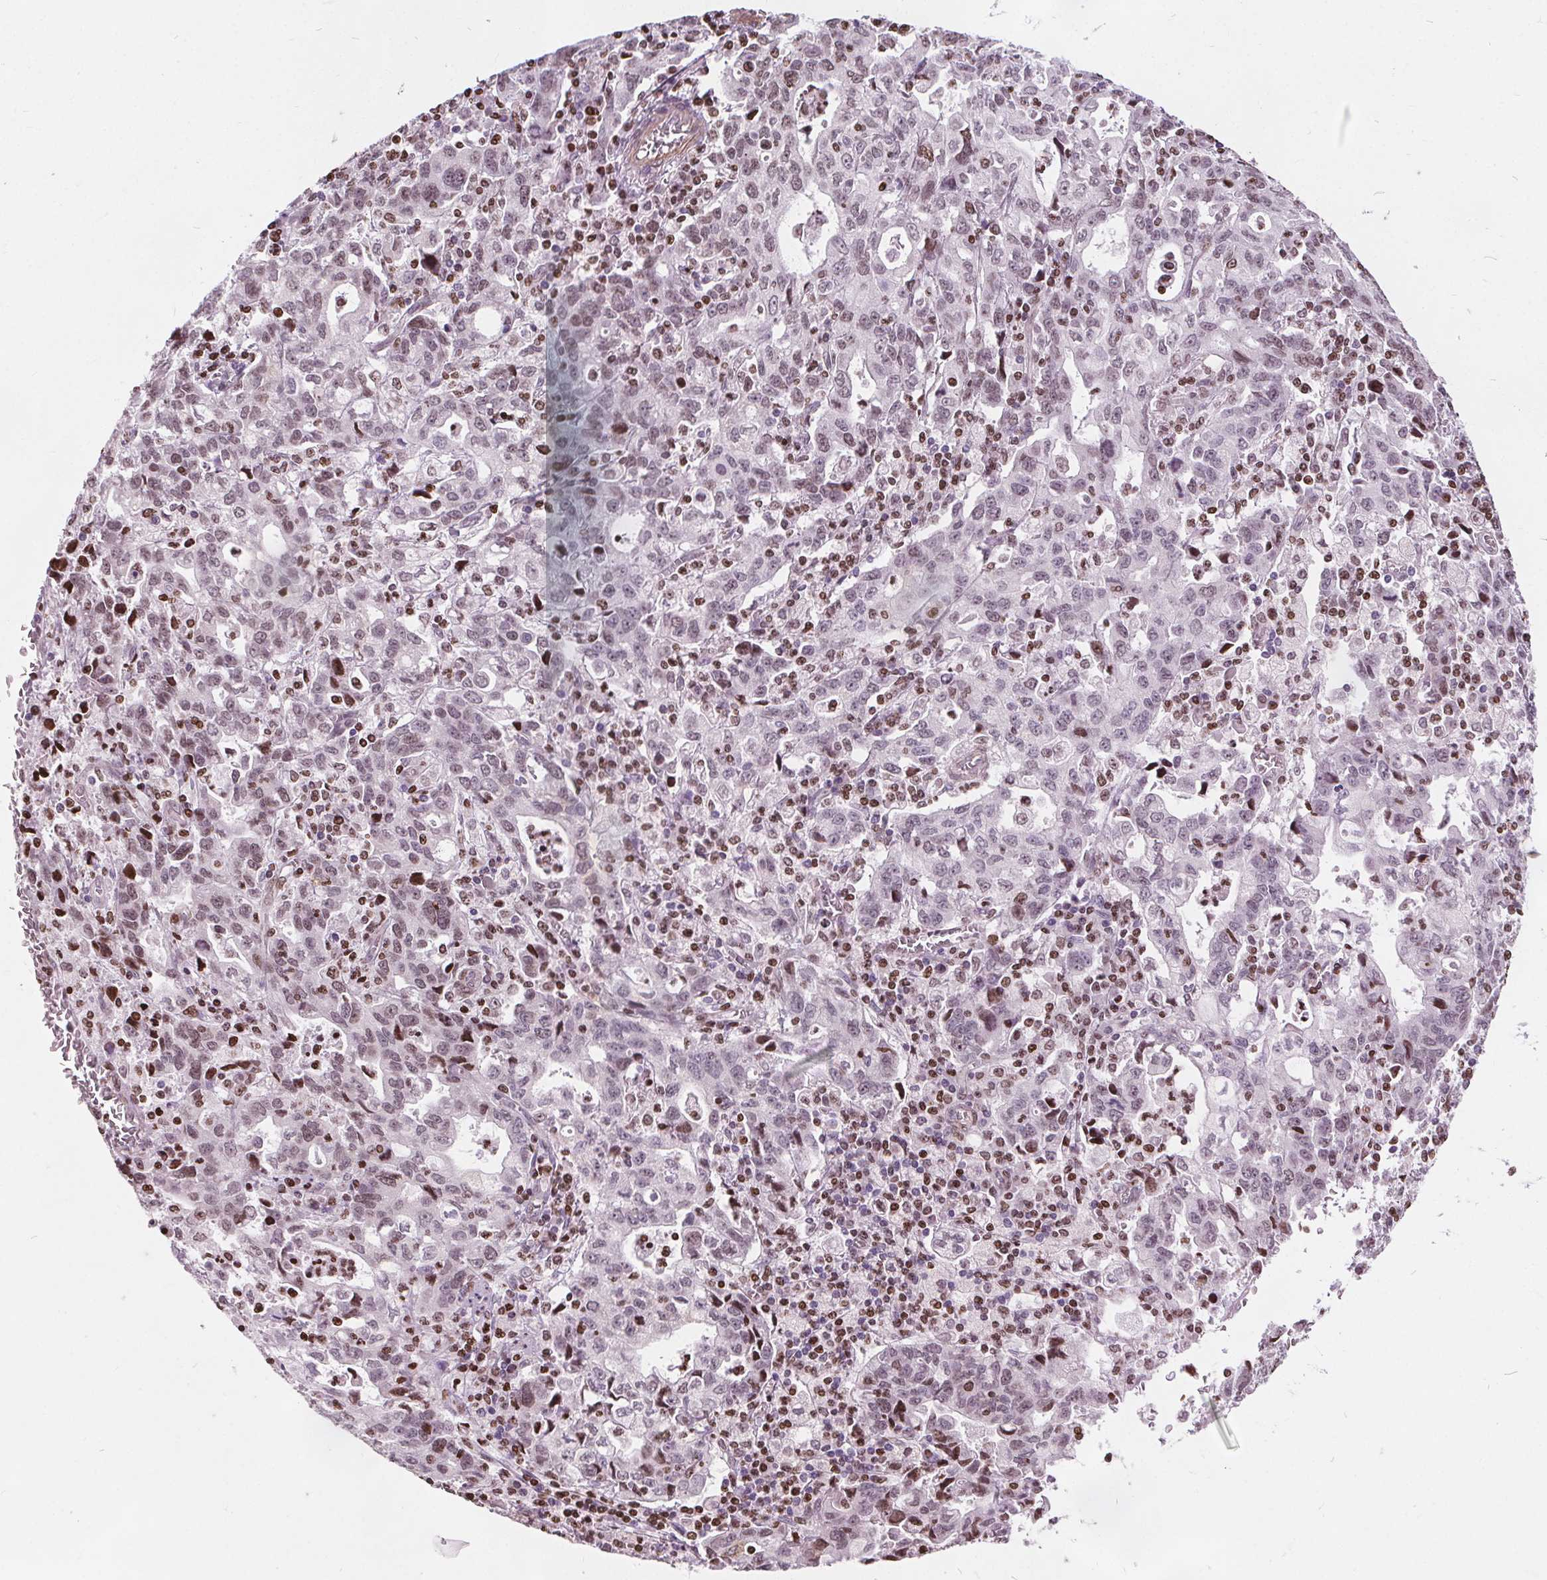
{"staining": {"intensity": "weak", "quantity": "25%-75%", "location": "nuclear"}, "tissue": "stomach cancer", "cell_type": "Tumor cells", "image_type": "cancer", "snomed": [{"axis": "morphology", "description": "Adenocarcinoma, NOS"}, {"axis": "topography", "description": "Stomach, upper"}], "caption": "Protein expression by immunohistochemistry reveals weak nuclear positivity in approximately 25%-75% of tumor cells in stomach cancer (adenocarcinoma).", "gene": "ISLR2", "patient": {"sex": "male", "age": 85}}